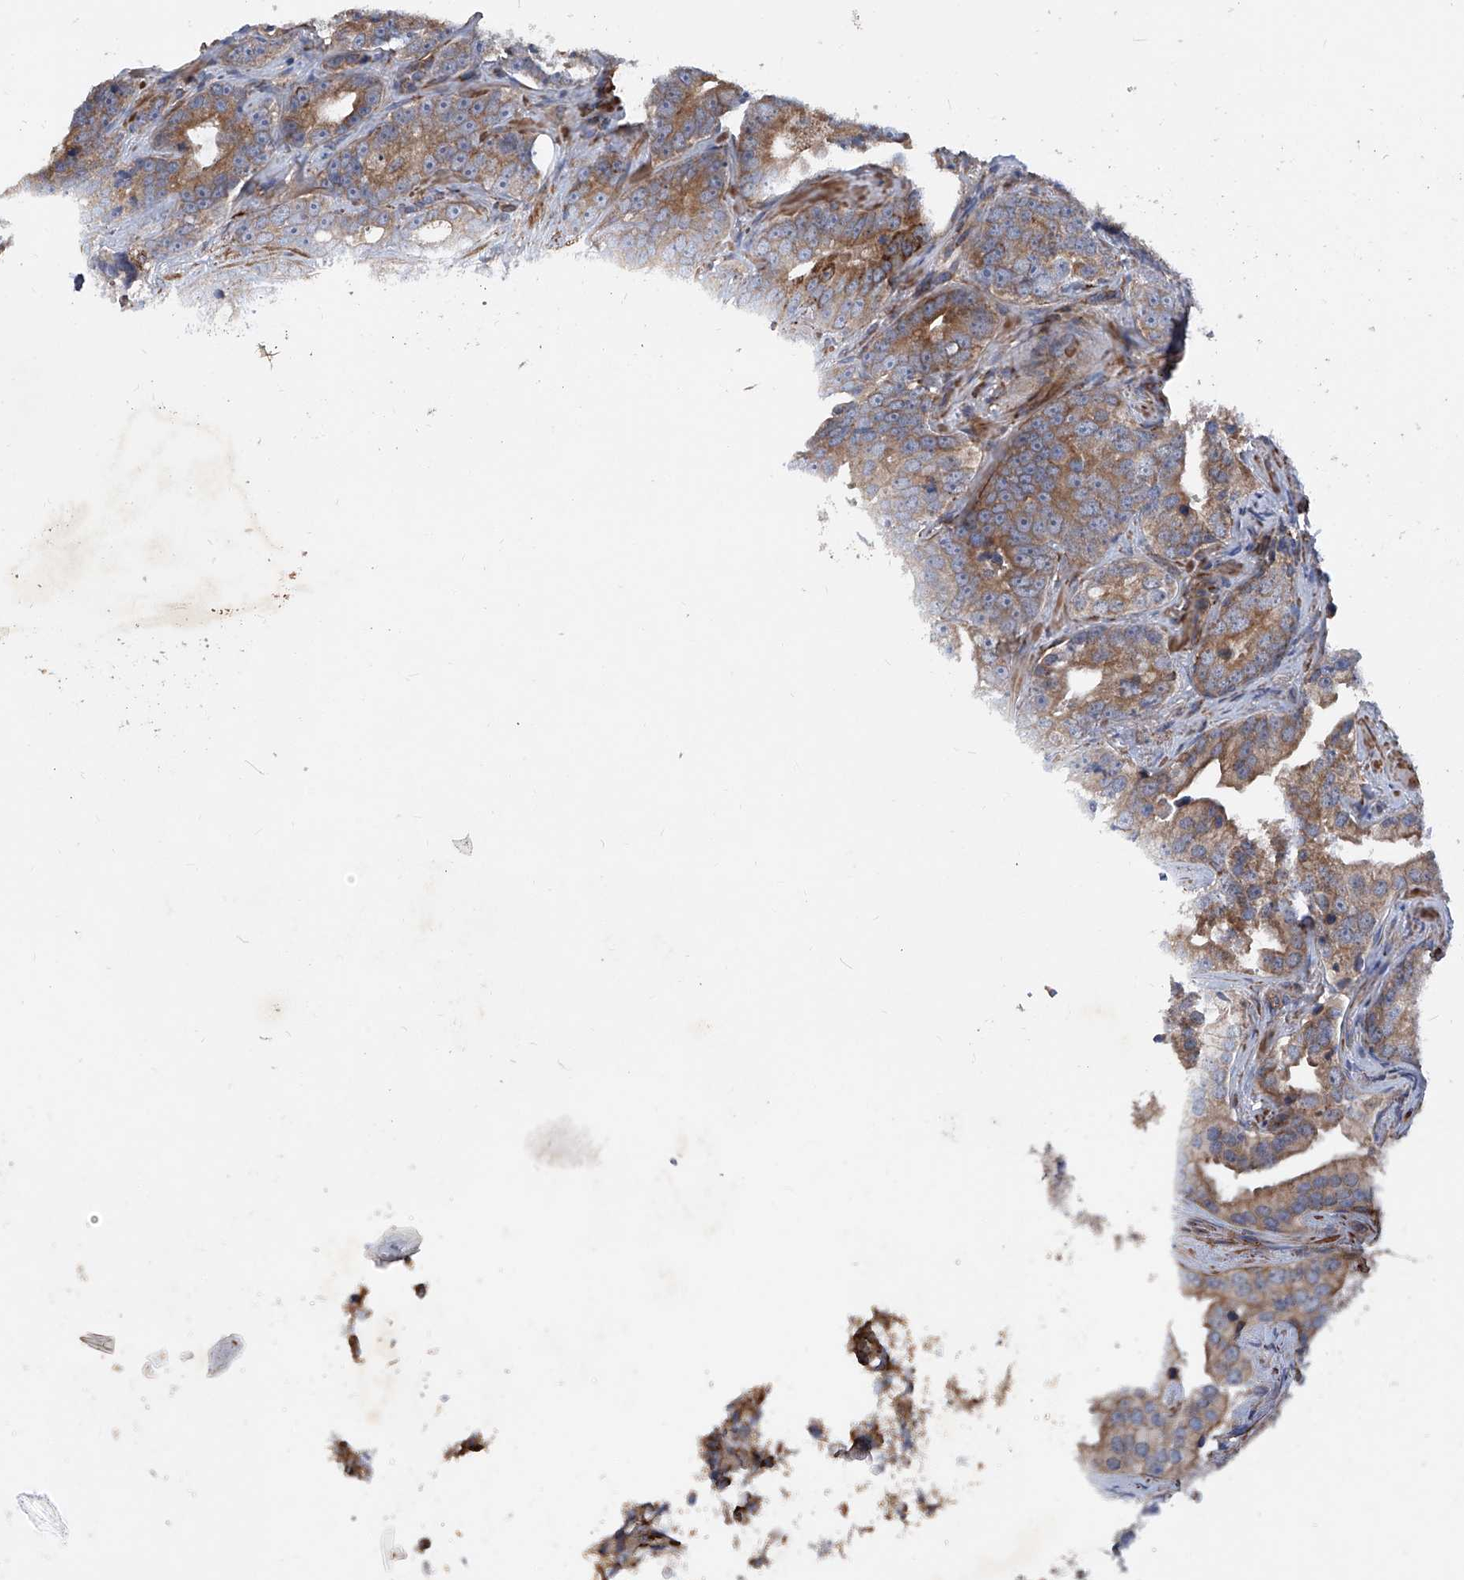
{"staining": {"intensity": "moderate", "quantity": ">75%", "location": "cytoplasmic/membranous"}, "tissue": "prostate cancer", "cell_type": "Tumor cells", "image_type": "cancer", "snomed": [{"axis": "morphology", "description": "Adenocarcinoma, High grade"}, {"axis": "topography", "description": "Prostate"}], "caption": "Protein expression analysis of human prostate high-grade adenocarcinoma reveals moderate cytoplasmic/membranous staining in approximately >75% of tumor cells. (IHC, brightfield microscopy, high magnification).", "gene": "ASCC3", "patient": {"sex": "male", "age": 62}}